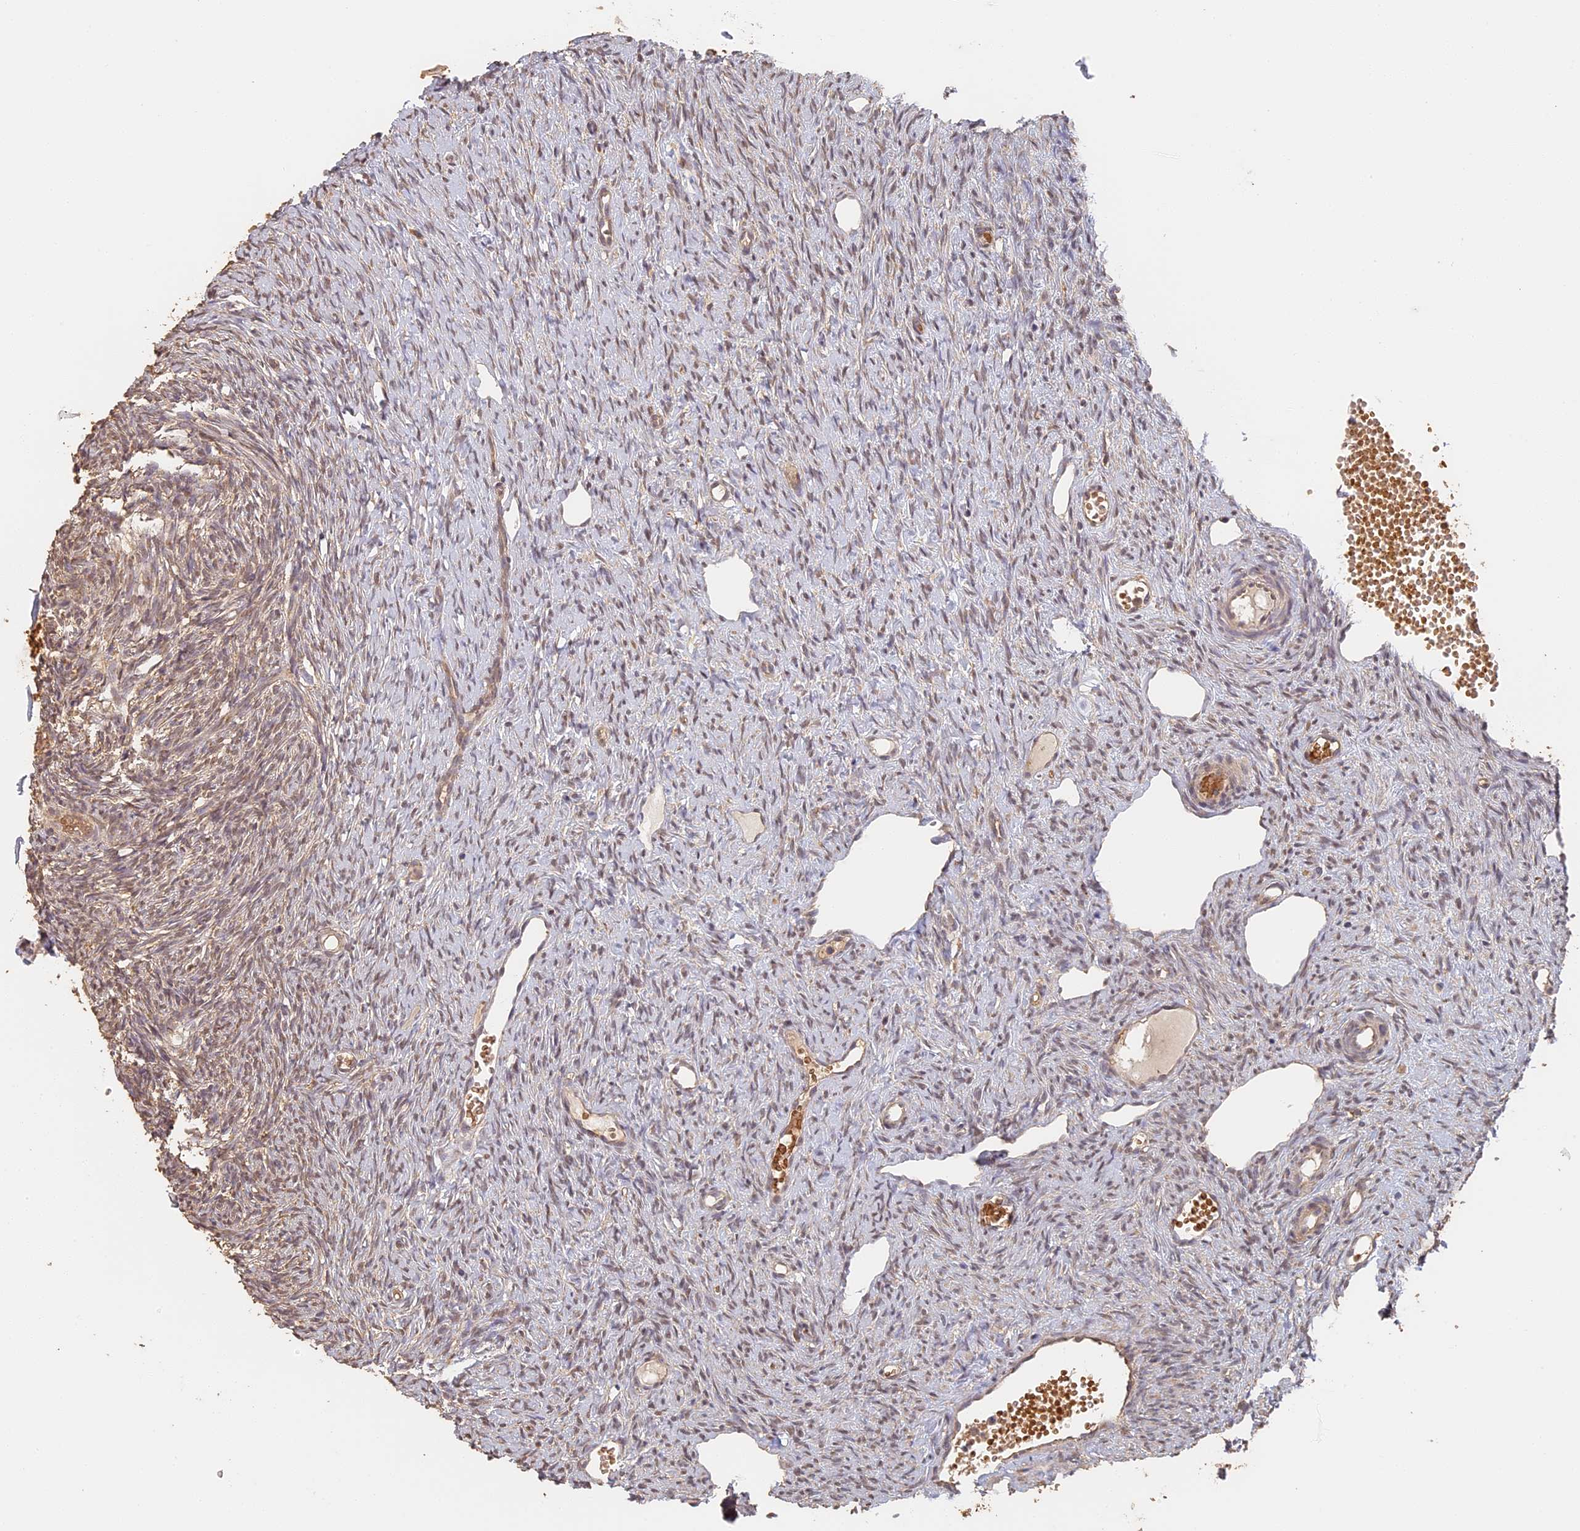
{"staining": {"intensity": "moderate", "quantity": ">75%", "location": "cytoplasmic/membranous"}, "tissue": "ovary", "cell_type": "Follicle cells", "image_type": "normal", "snomed": [{"axis": "morphology", "description": "Normal tissue, NOS"}, {"axis": "topography", "description": "Ovary"}], "caption": "A micrograph of ovary stained for a protein reveals moderate cytoplasmic/membranous brown staining in follicle cells. Nuclei are stained in blue.", "gene": "STX16", "patient": {"sex": "female", "age": 51}}